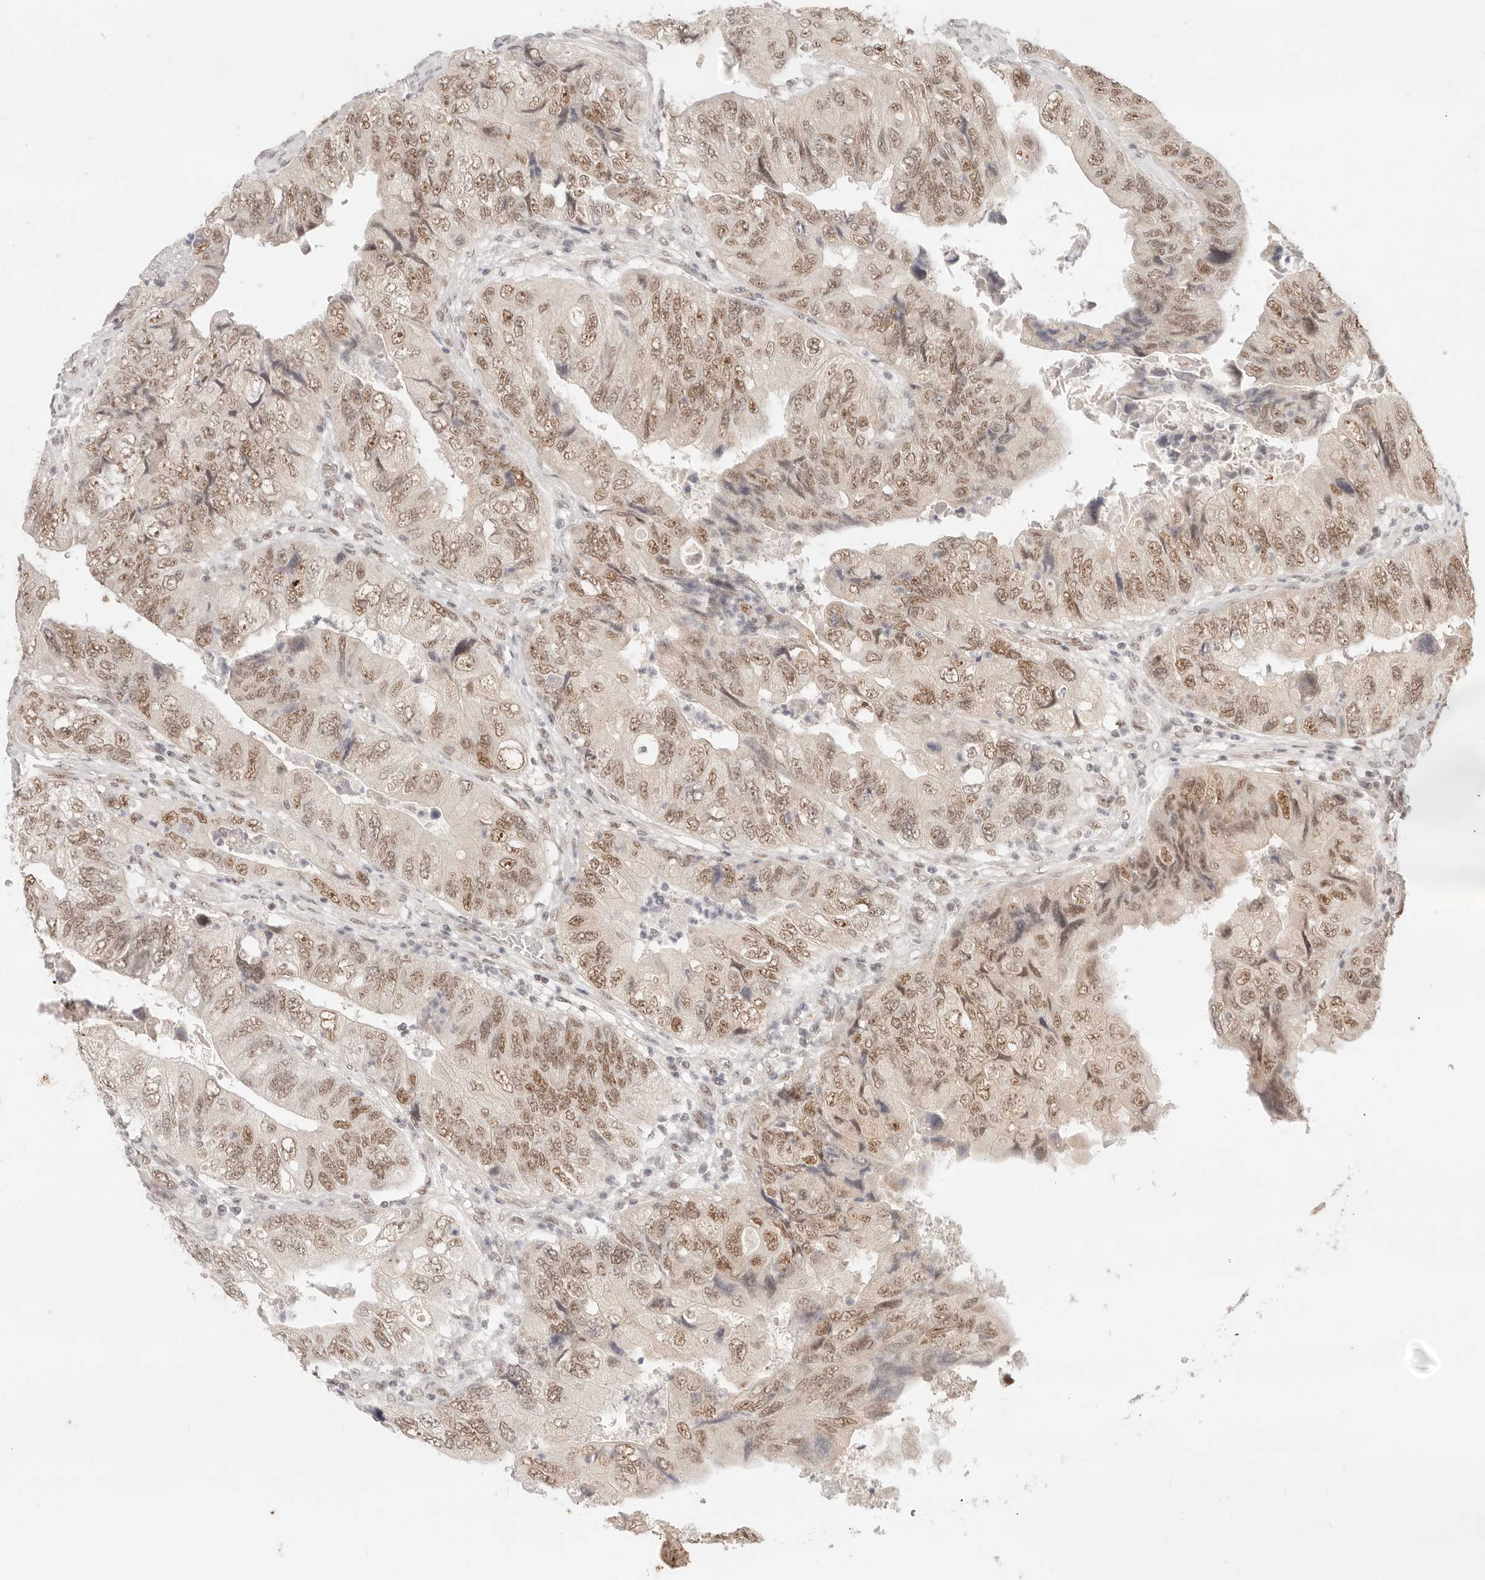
{"staining": {"intensity": "moderate", "quantity": ">75%", "location": "nuclear"}, "tissue": "colorectal cancer", "cell_type": "Tumor cells", "image_type": "cancer", "snomed": [{"axis": "morphology", "description": "Adenocarcinoma, NOS"}, {"axis": "topography", "description": "Rectum"}], "caption": "An immunohistochemistry photomicrograph of tumor tissue is shown. Protein staining in brown labels moderate nuclear positivity in adenocarcinoma (colorectal) within tumor cells. Immunohistochemistry stains the protein of interest in brown and the nuclei are stained blue.", "gene": "GTF2E2", "patient": {"sex": "male", "age": 63}}